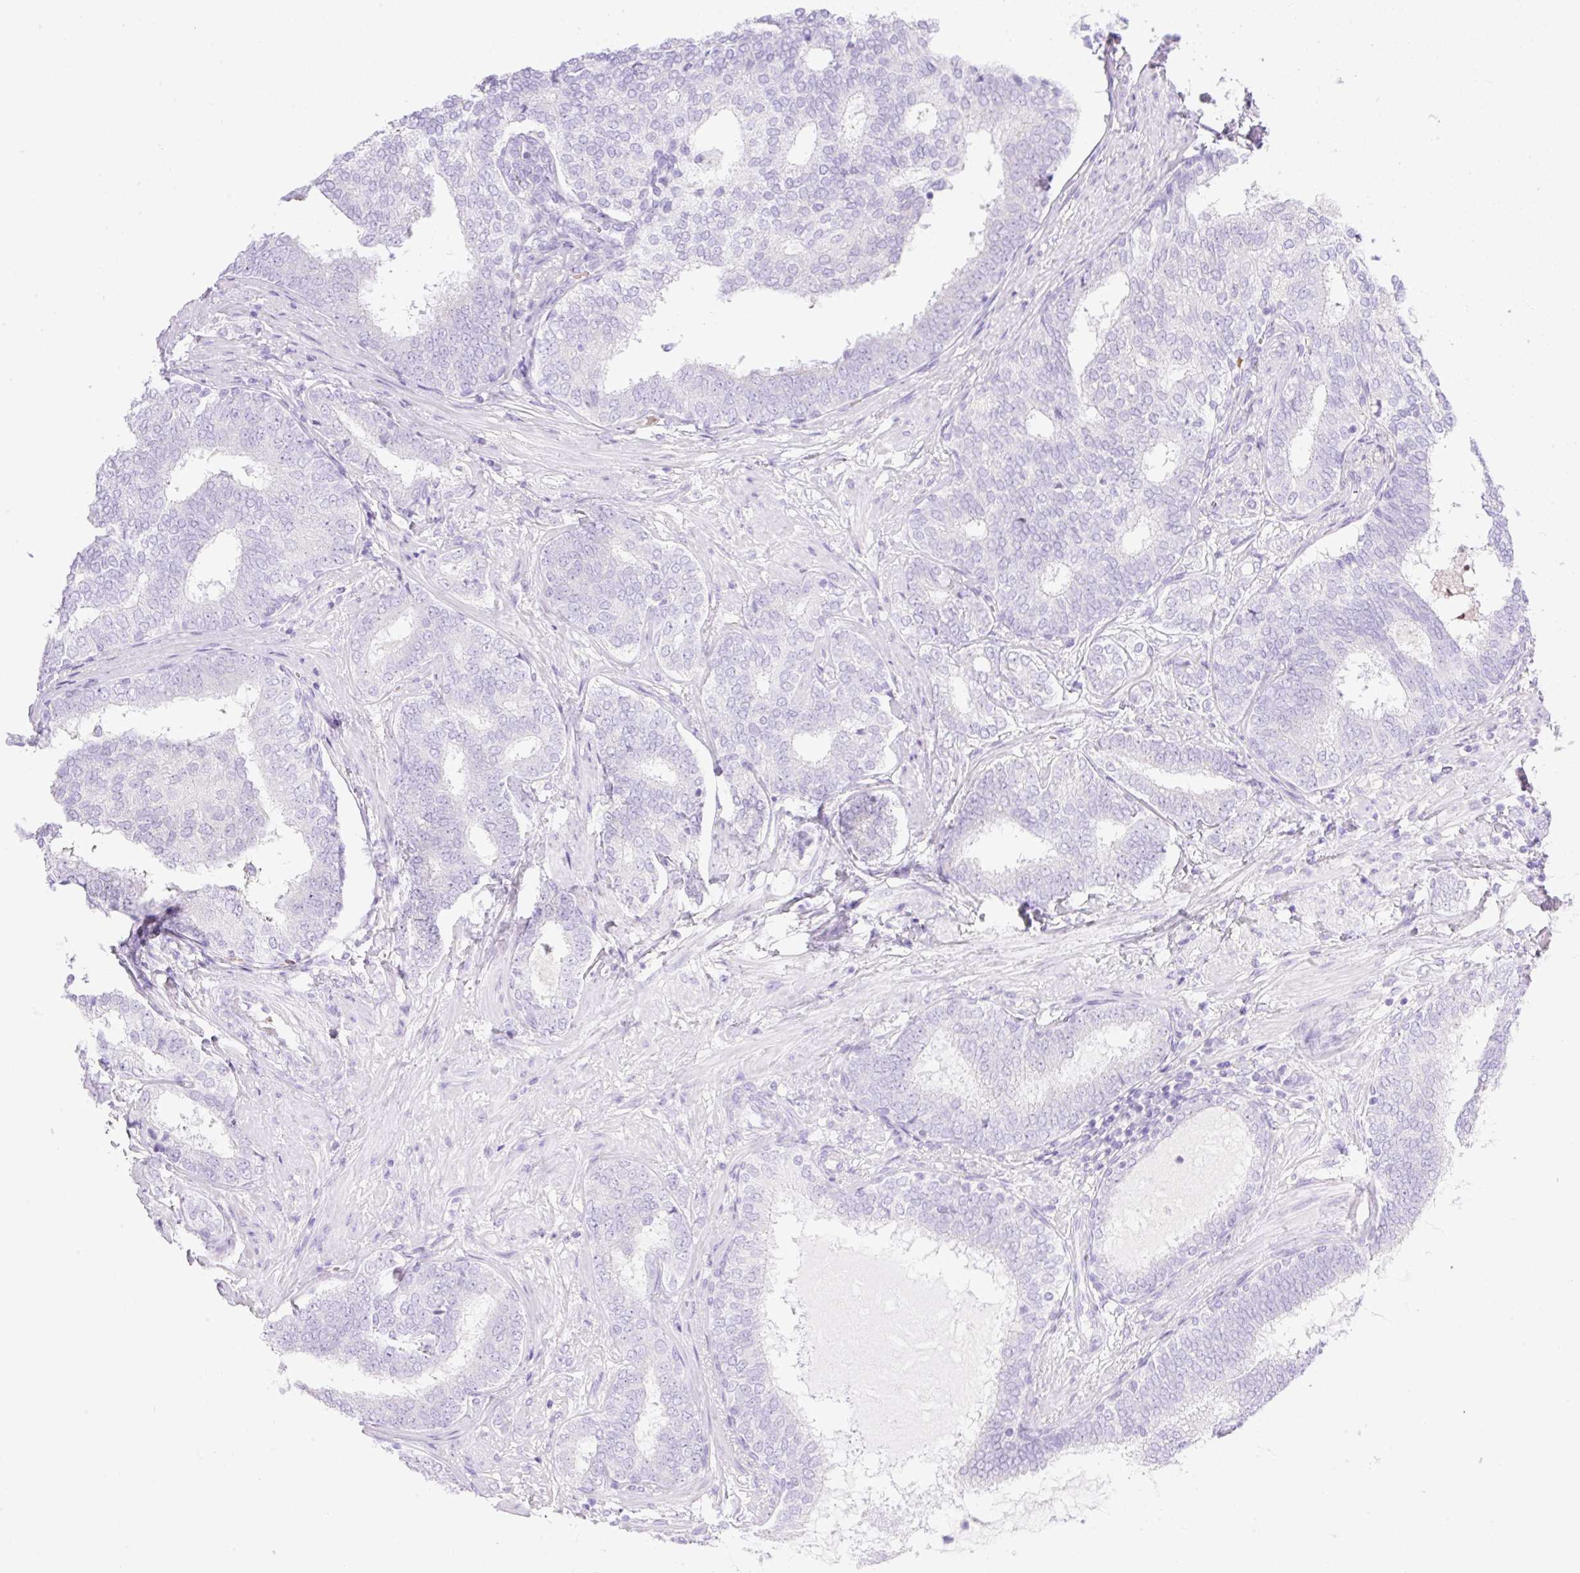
{"staining": {"intensity": "negative", "quantity": "none", "location": "none"}, "tissue": "prostate cancer", "cell_type": "Tumor cells", "image_type": "cancer", "snomed": [{"axis": "morphology", "description": "Adenocarcinoma, High grade"}, {"axis": "topography", "description": "Prostate"}], "caption": "Tumor cells are negative for brown protein staining in prostate high-grade adenocarcinoma. (DAB immunohistochemistry, high magnification).", "gene": "CDX1", "patient": {"sex": "male", "age": 72}}